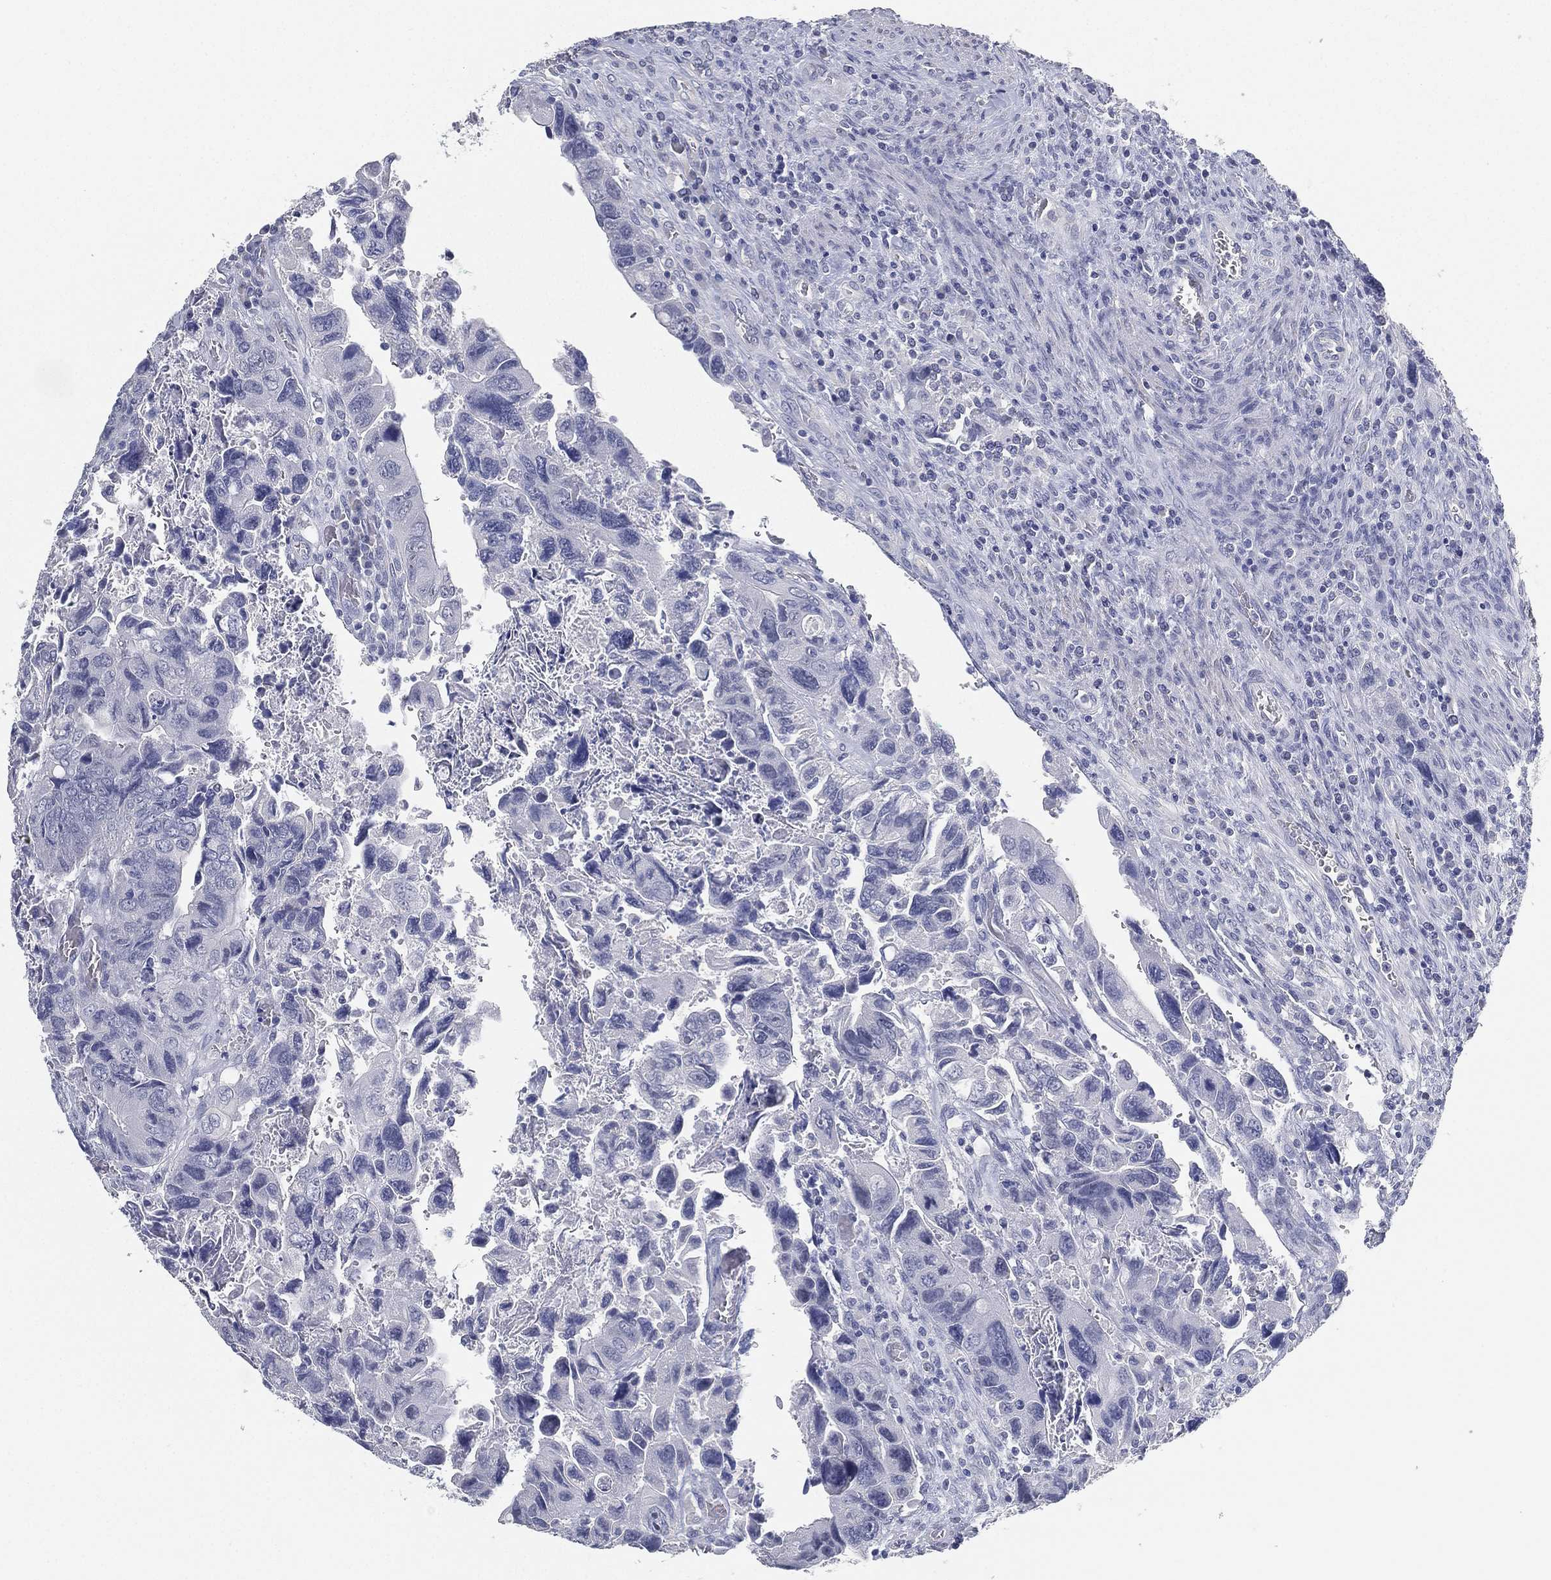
{"staining": {"intensity": "negative", "quantity": "none", "location": "none"}, "tissue": "colorectal cancer", "cell_type": "Tumor cells", "image_type": "cancer", "snomed": [{"axis": "morphology", "description": "Adenocarcinoma, NOS"}, {"axis": "topography", "description": "Rectum"}], "caption": "Immunohistochemistry (IHC) histopathology image of neoplastic tissue: human colorectal cancer (adenocarcinoma) stained with DAB shows no significant protein expression in tumor cells.", "gene": "FAM187B", "patient": {"sex": "male", "age": 62}}